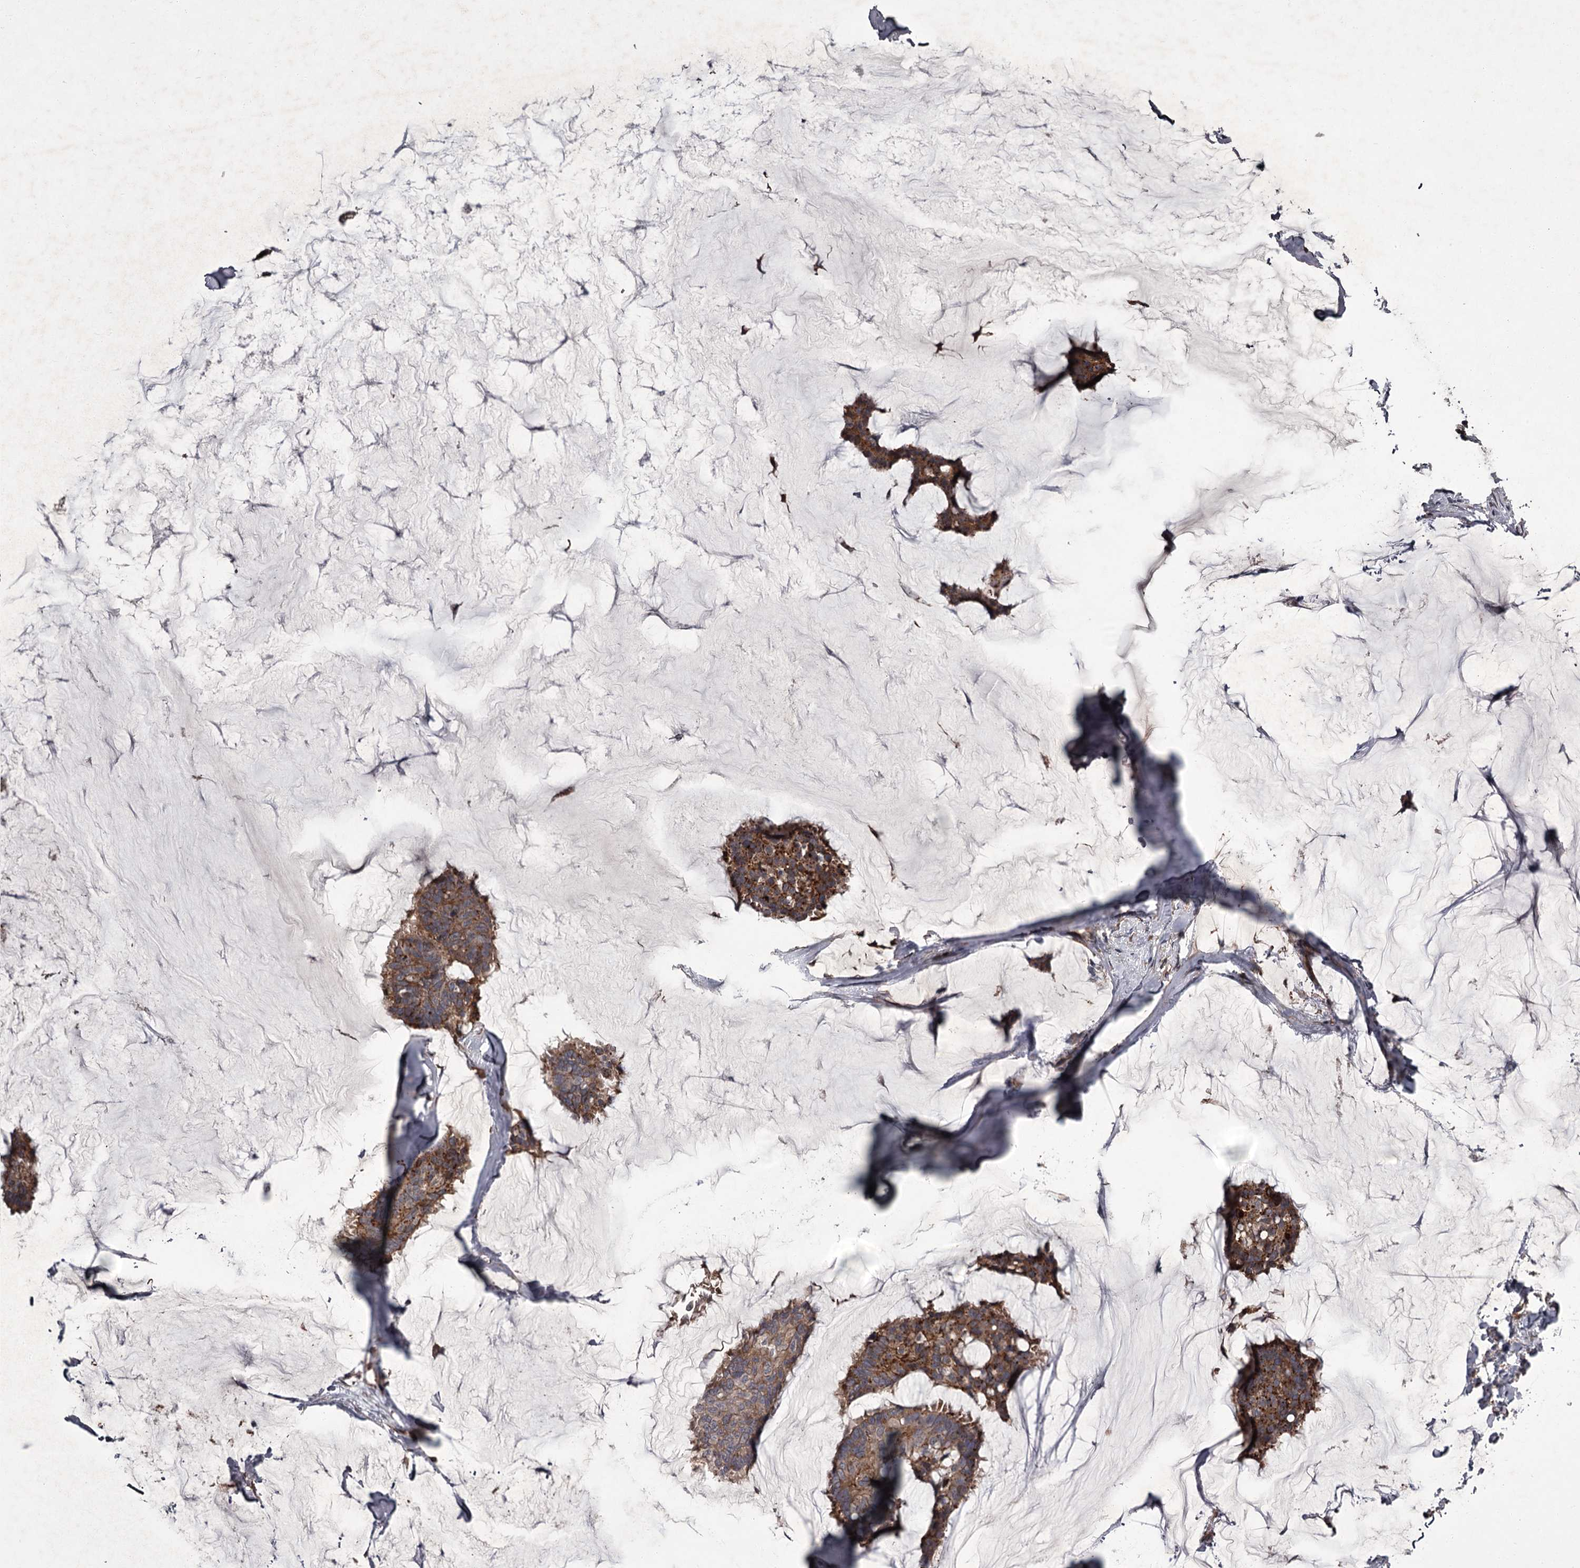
{"staining": {"intensity": "moderate", "quantity": ">75%", "location": "cytoplasmic/membranous"}, "tissue": "breast cancer", "cell_type": "Tumor cells", "image_type": "cancer", "snomed": [{"axis": "morphology", "description": "Duct carcinoma"}, {"axis": "topography", "description": "Breast"}], "caption": "Brown immunohistochemical staining in human breast cancer reveals moderate cytoplasmic/membranous staining in about >75% of tumor cells. (DAB (3,3'-diaminobenzidine) IHC with brightfield microscopy, high magnification).", "gene": "UNC93B1", "patient": {"sex": "female", "age": 93}}